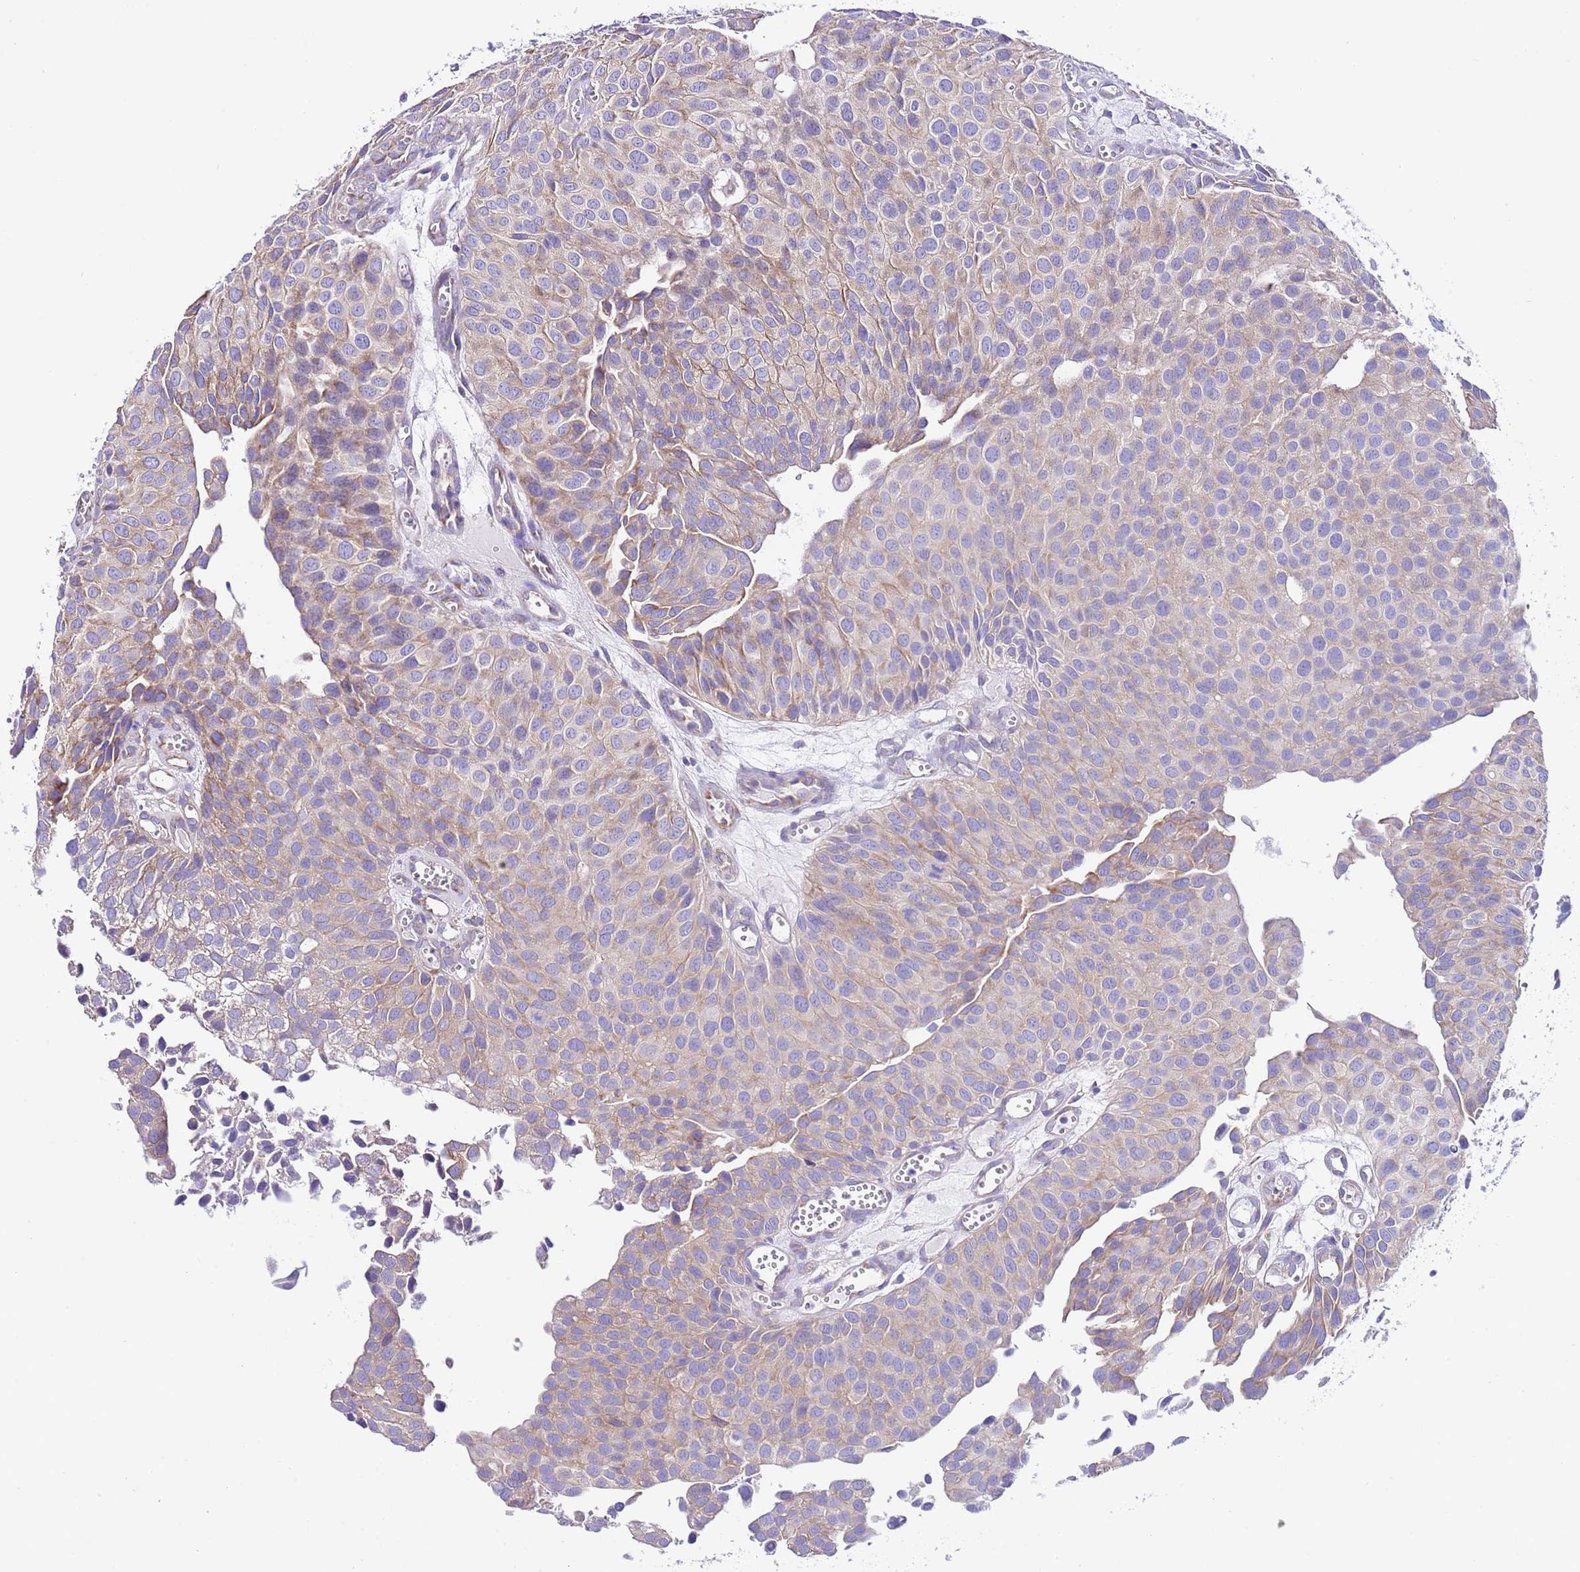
{"staining": {"intensity": "weak", "quantity": "25%-75%", "location": "cytoplasmic/membranous"}, "tissue": "urothelial cancer", "cell_type": "Tumor cells", "image_type": "cancer", "snomed": [{"axis": "morphology", "description": "Urothelial carcinoma, Low grade"}, {"axis": "topography", "description": "Urinary bladder"}], "caption": "DAB (3,3'-diaminobenzidine) immunohistochemical staining of urothelial cancer exhibits weak cytoplasmic/membranous protein positivity in approximately 25%-75% of tumor cells.", "gene": "RPS10", "patient": {"sex": "male", "age": 88}}